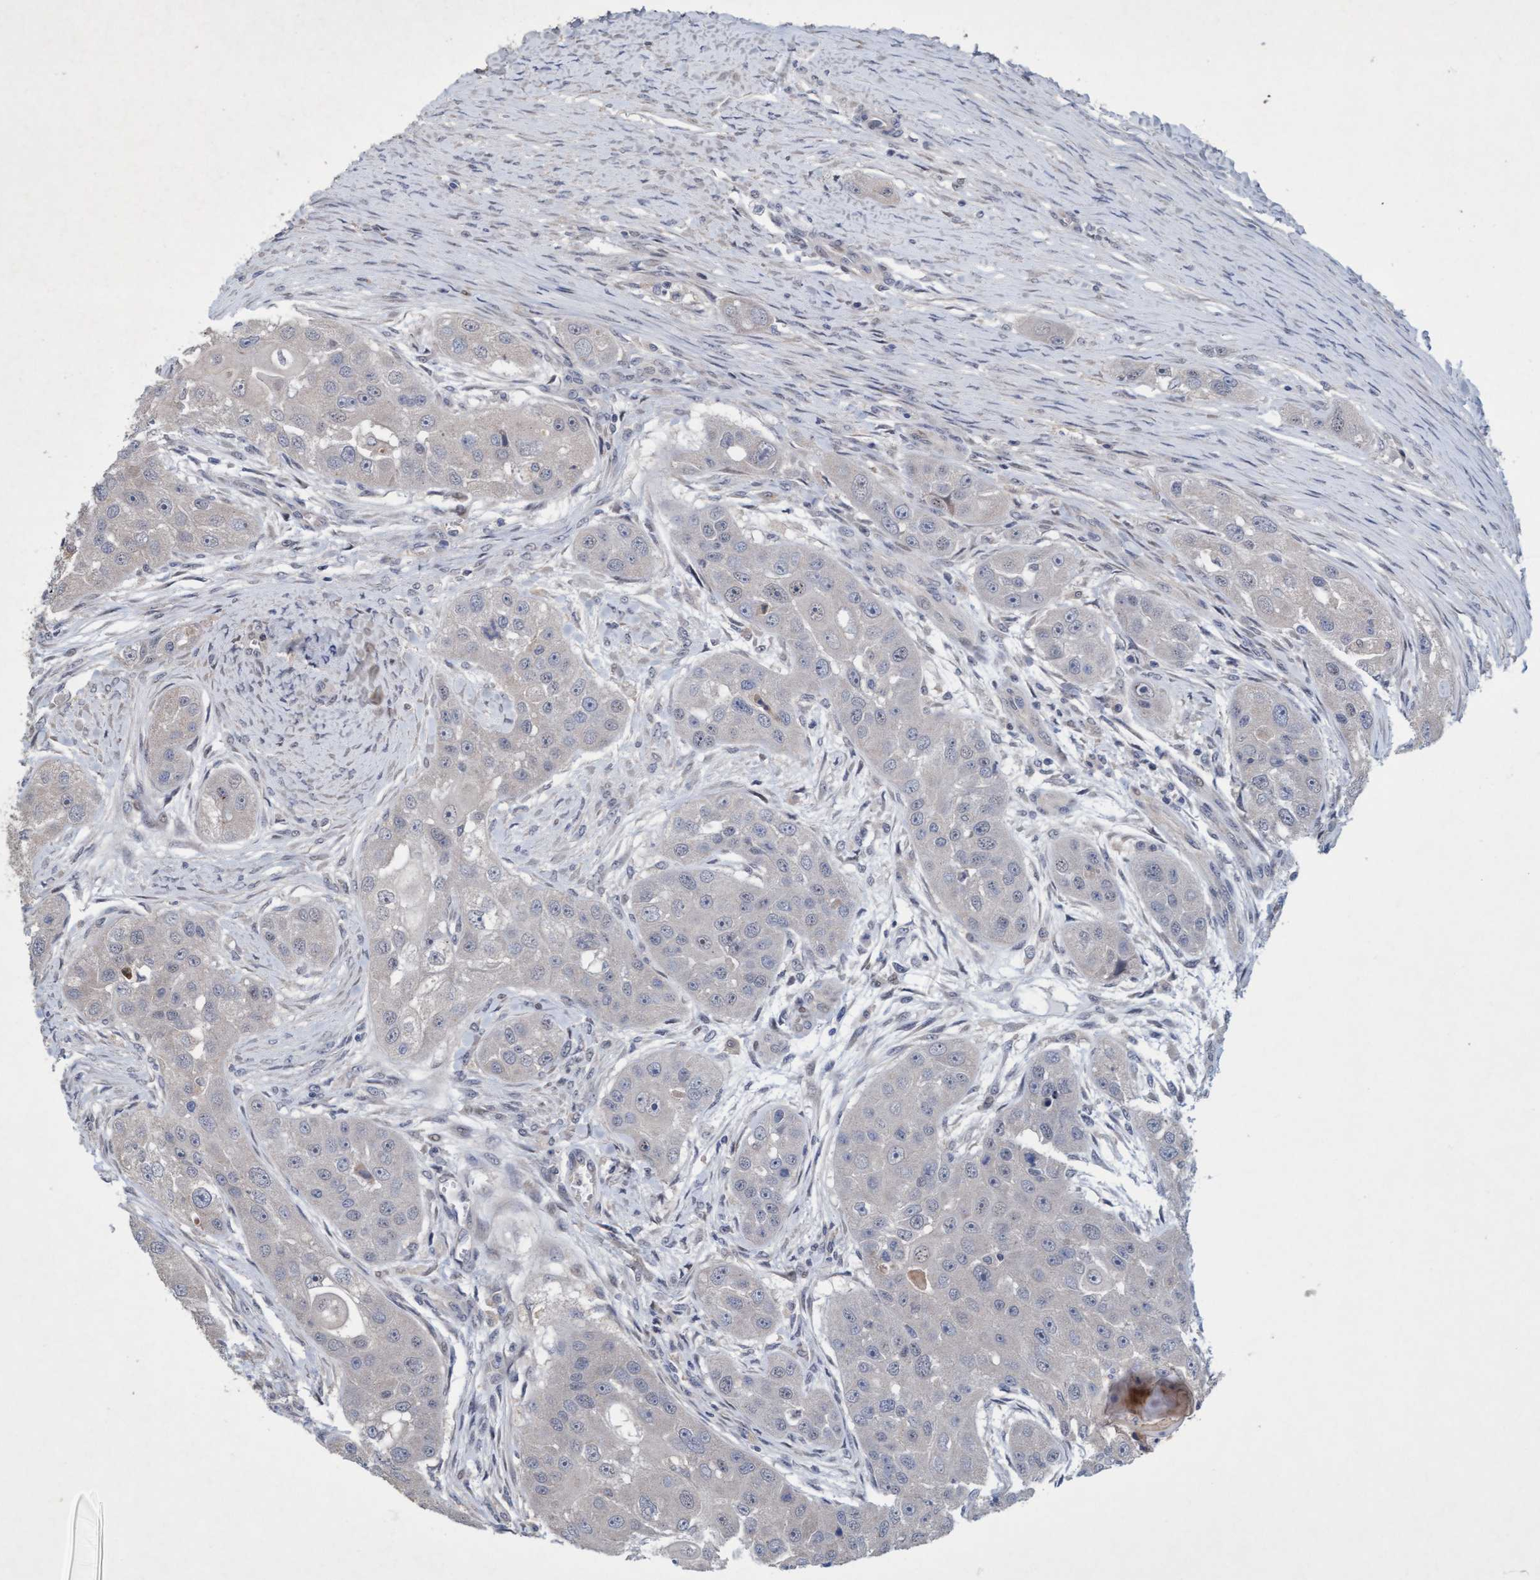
{"staining": {"intensity": "negative", "quantity": "none", "location": "none"}, "tissue": "head and neck cancer", "cell_type": "Tumor cells", "image_type": "cancer", "snomed": [{"axis": "morphology", "description": "Normal tissue, NOS"}, {"axis": "morphology", "description": "Squamous cell carcinoma, NOS"}, {"axis": "topography", "description": "Skeletal muscle"}, {"axis": "topography", "description": "Head-Neck"}], "caption": "A photomicrograph of head and neck cancer stained for a protein exhibits no brown staining in tumor cells.", "gene": "ZNF677", "patient": {"sex": "male", "age": 51}}